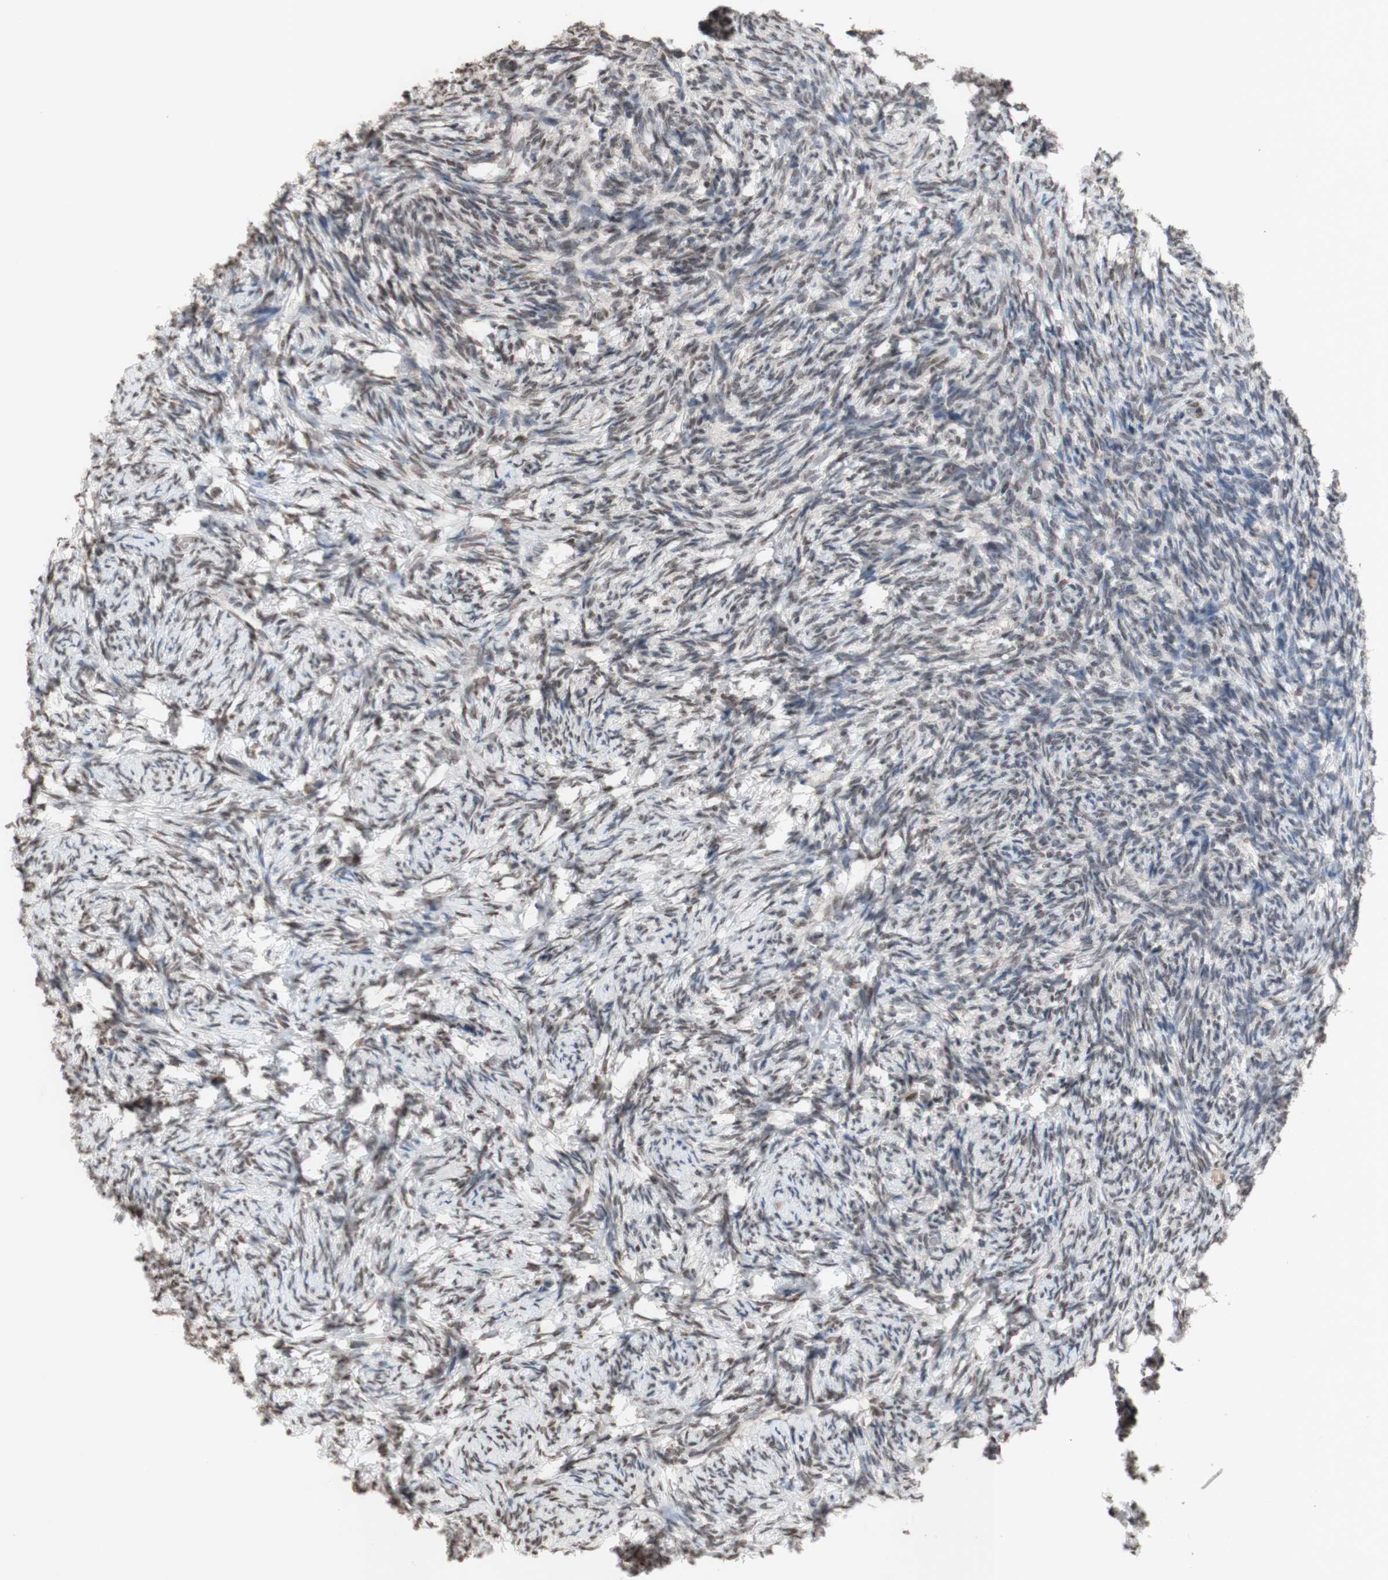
{"staining": {"intensity": "weak", "quantity": "25%-75%", "location": "nuclear"}, "tissue": "ovary", "cell_type": "Ovarian stroma cells", "image_type": "normal", "snomed": [{"axis": "morphology", "description": "Normal tissue, NOS"}, {"axis": "topography", "description": "Ovary"}], "caption": "Ovary stained with a brown dye shows weak nuclear positive staining in about 25%-75% of ovarian stroma cells.", "gene": "SFPQ", "patient": {"sex": "female", "age": 60}}